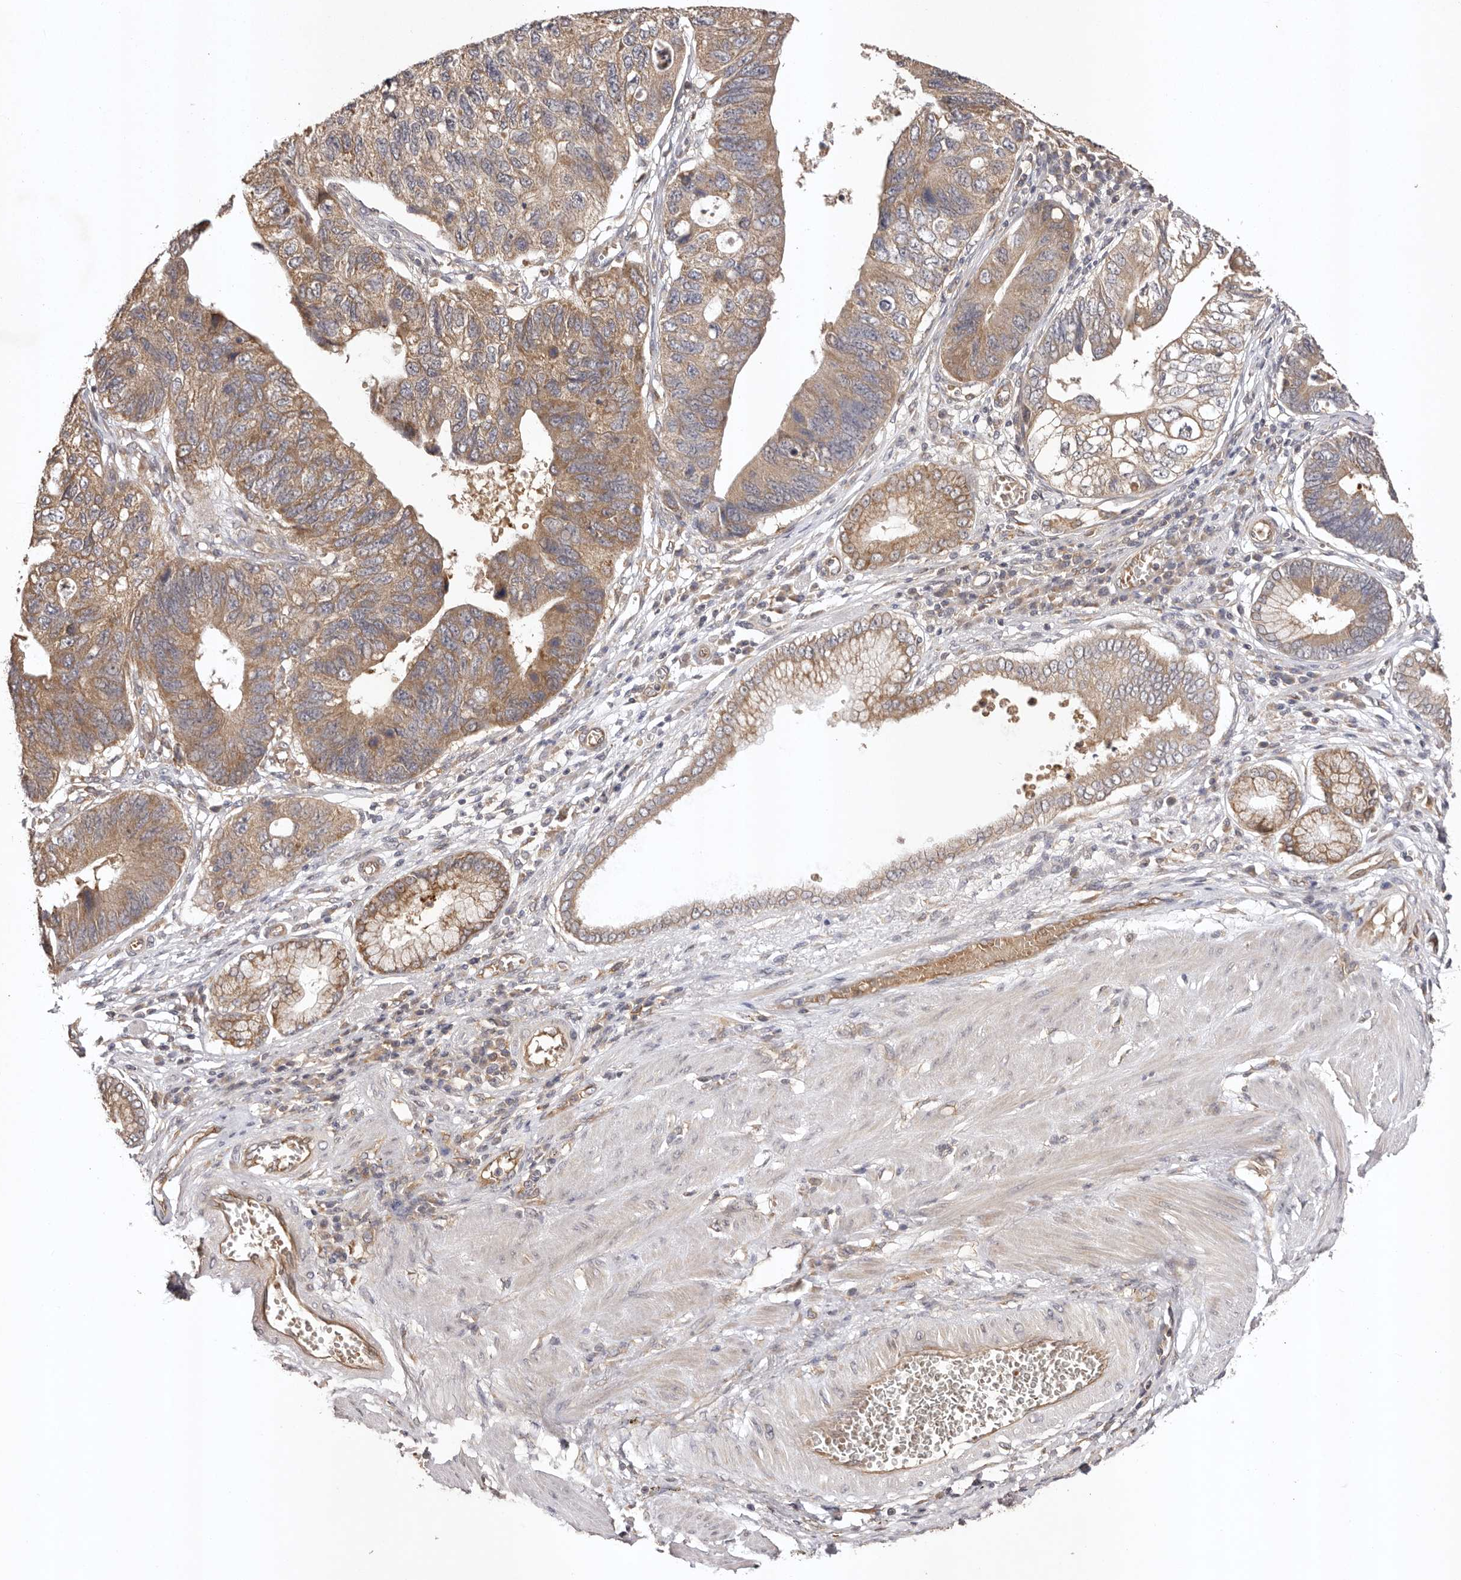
{"staining": {"intensity": "moderate", "quantity": ">75%", "location": "cytoplasmic/membranous"}, "tissue": "stomach cancer", "cell_type": "Tumor cells", "image_type": "cancer", "snomed": [{"axis": "morphology", "description": "Adenocarcinoma, NOS"}, {"axis": "topography", "description": "Stomach"}], "caption": "Adenocarcinoma (stomach) was stained to show a protein in brown. There is medium levels of moderate cytoplasmic/membranous expression in approximately >75% of tumor cells. Nuclei are stained in blue.", "gene": "UBR2", "patient": {"sex": "male", "age": 59}}